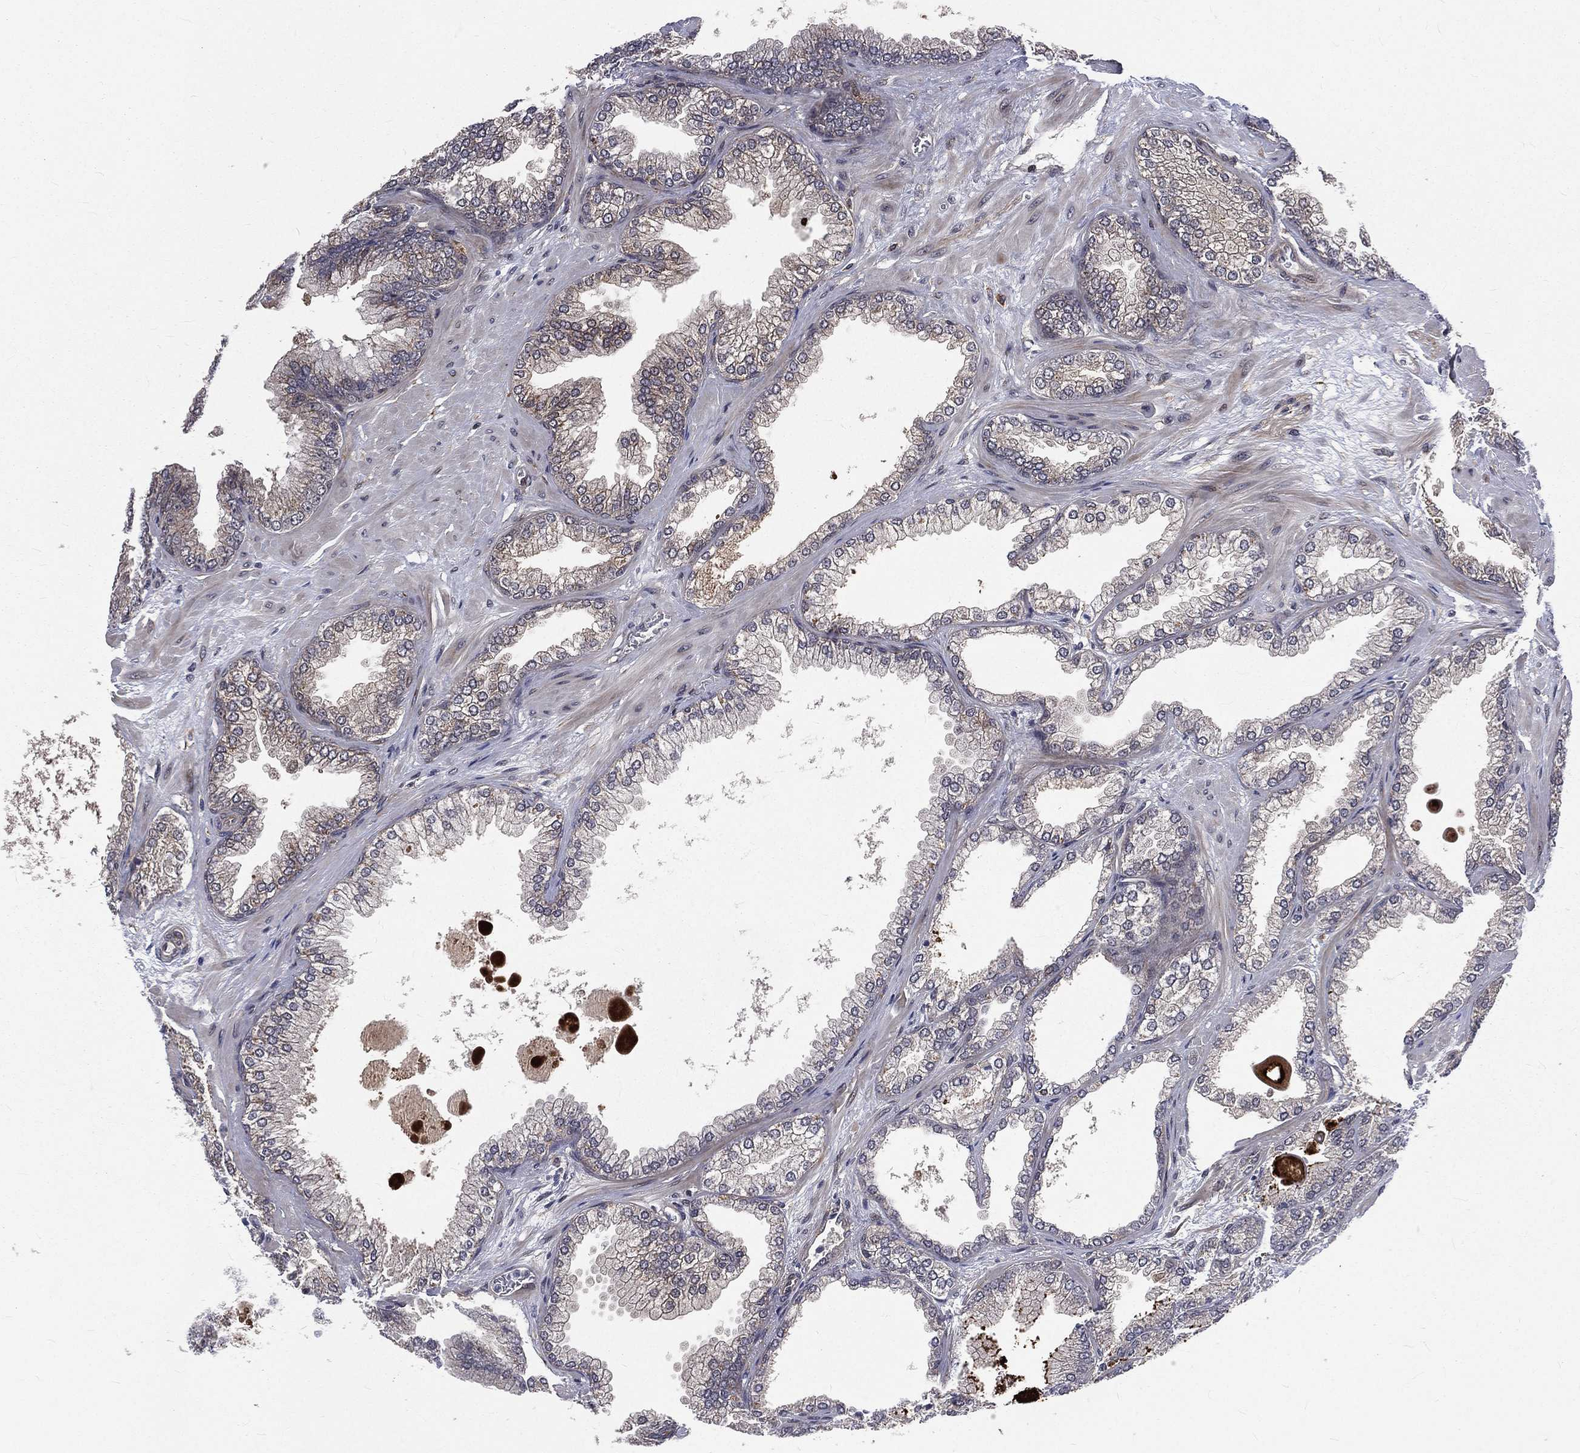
{"staining": {"intensity": "weak", "quantity": "<25%", "location": "cytoplasmic/membranous"}, "tissue": "prostate cancer", "cell_type": "Tumor cells", "image_type": "cancer", "snomed": [{"axis": "morphology", "description": "Adenocarcinoma, Low grade"}, {"axis": "topography", "description": "Prostate"}], "caption": "Micrograph shows no protein staining in tumor cells of low-grade adenocarcinoma (prostate) tissue.", "gene": "ARL3", "patient": {"sex": "male", "age": 72}}